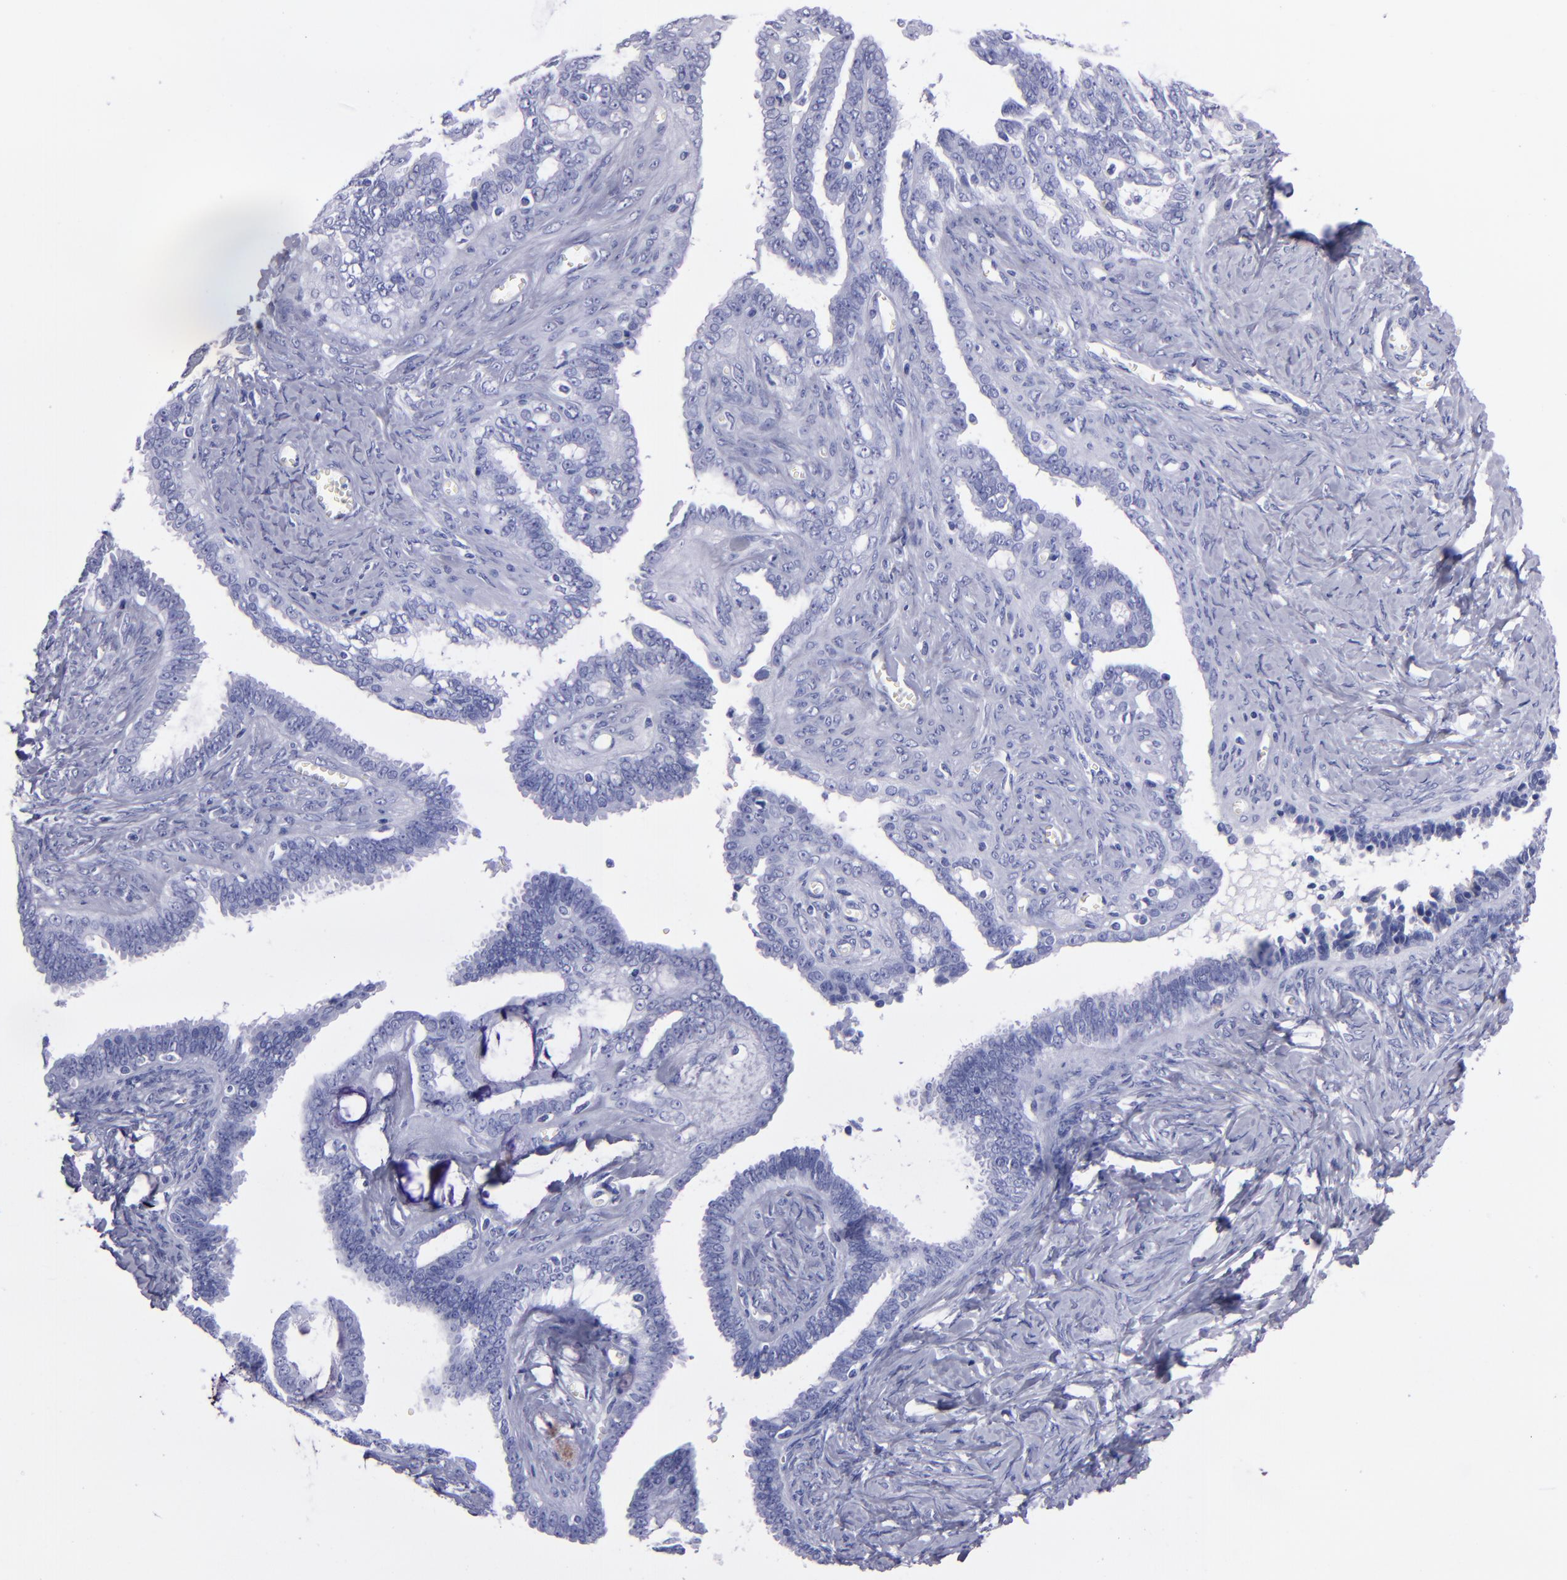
{"staining": {"intensity": "negative", "quantity": "none", "location": "none"}, "tissue": "ovarian cancer", "cell_type": "Tumor cells", "image_type": "cancer", "snomed": [{"axis": "morphology", "description": "Cystadenocarcinoma, serous, NOS"}, {"axis": "topography", "description": "Ovary"}], "caption": "This is an immunohistochemistry (IHC) photomicrograph of serous cystadenocarcinoma (ovarian). There is no positivity in tumor cells.", "gene": "CD38", "patient": {"sex": "female", "age": 71}}